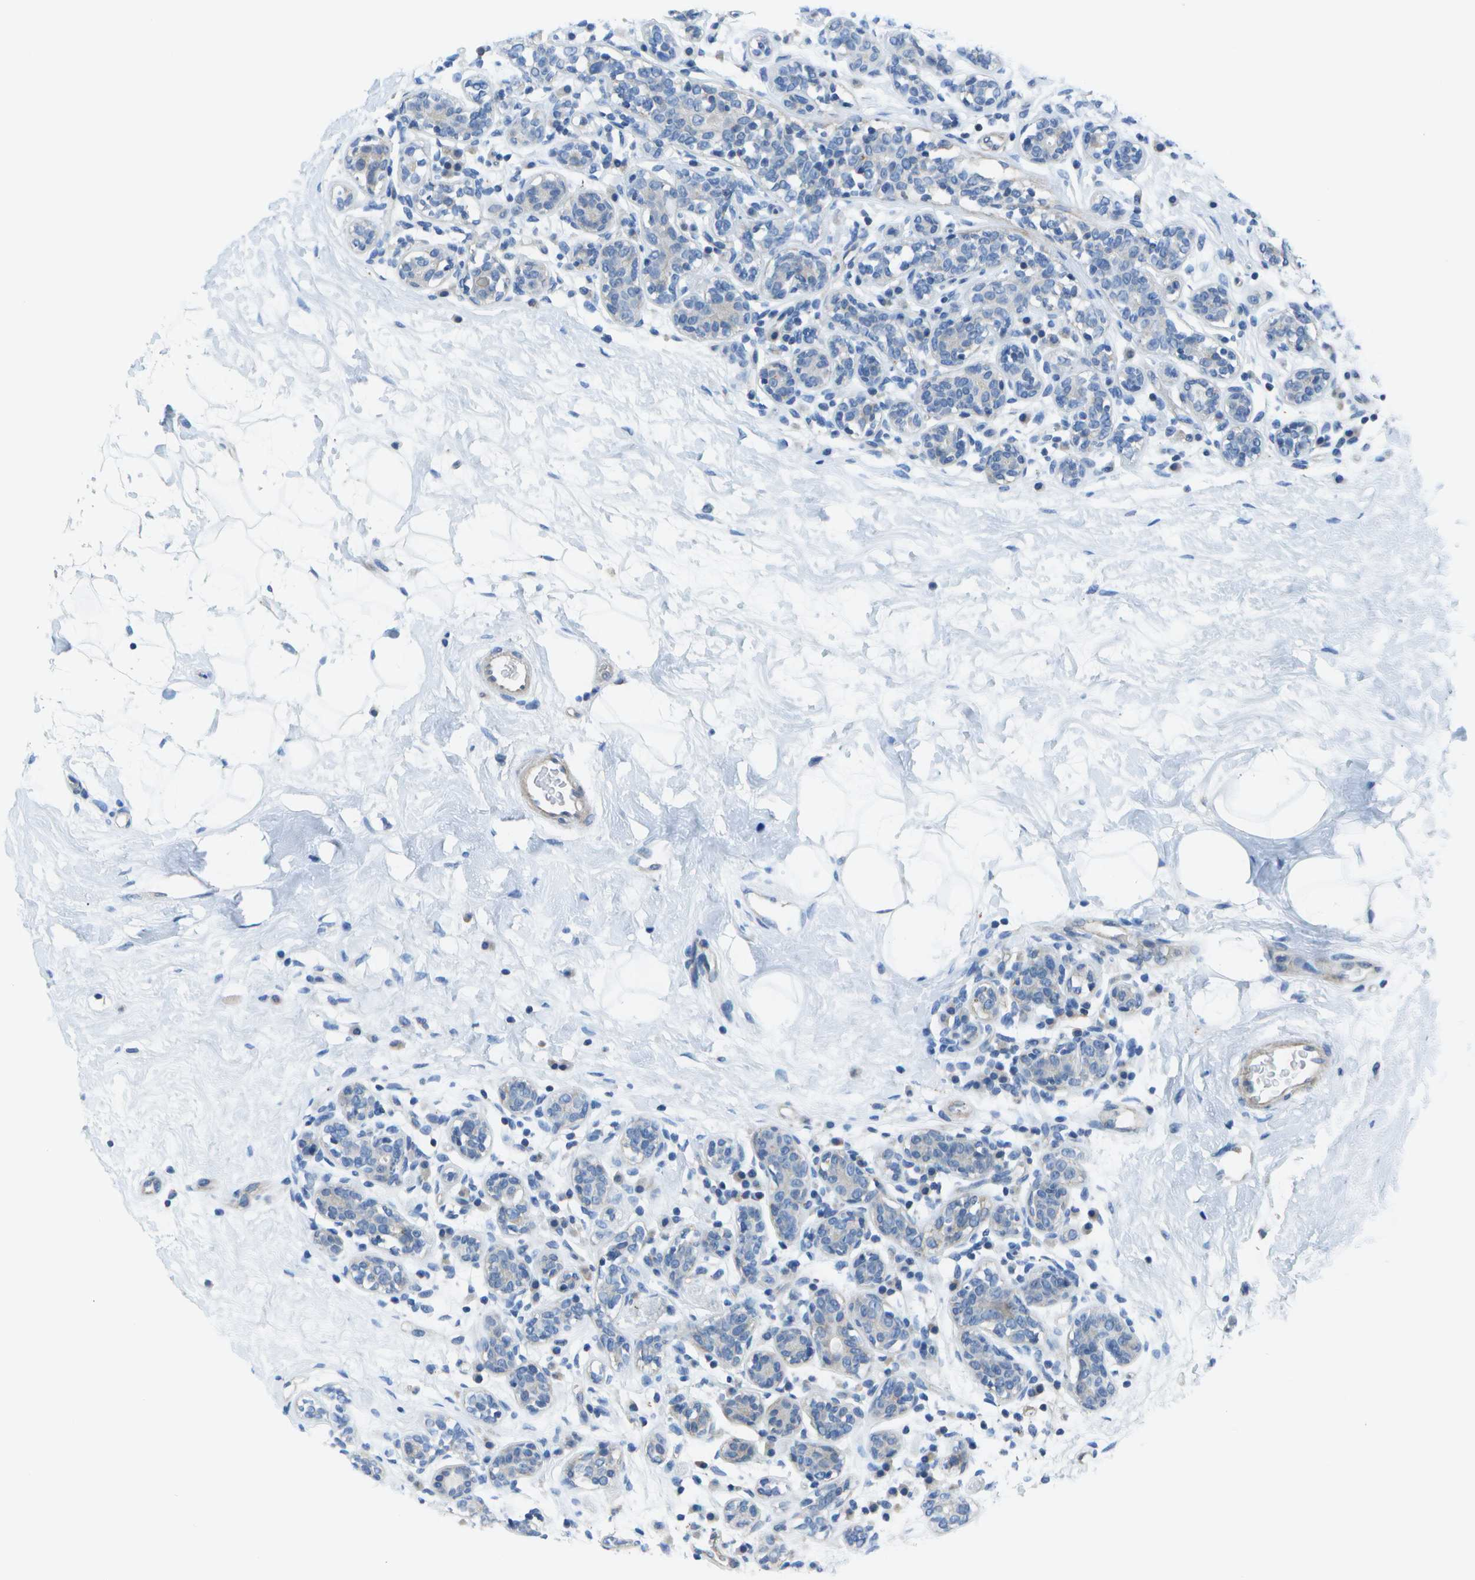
{"staining": {"intensity": "negative", "quantity": "none", "location": "none"}, "tissue": "breast cancer", "cell_type": "Tumor cells", "image_type": "cancer", "snomed": [{"axis": "morphology", "description": "Normal tissue, NOS"}, {"axis": "morphology", "description": "Duct carcinoma"}, {"axis": "topography", "description": "Breast"}], "caption": "Breast infiltrating ductal carcinoma stained for a protein using immunohistochemistry (IHC) demonstrates no positivity tumor cells.", "gene": "DCT", "patient": {"sex": "female", "age": 39}}